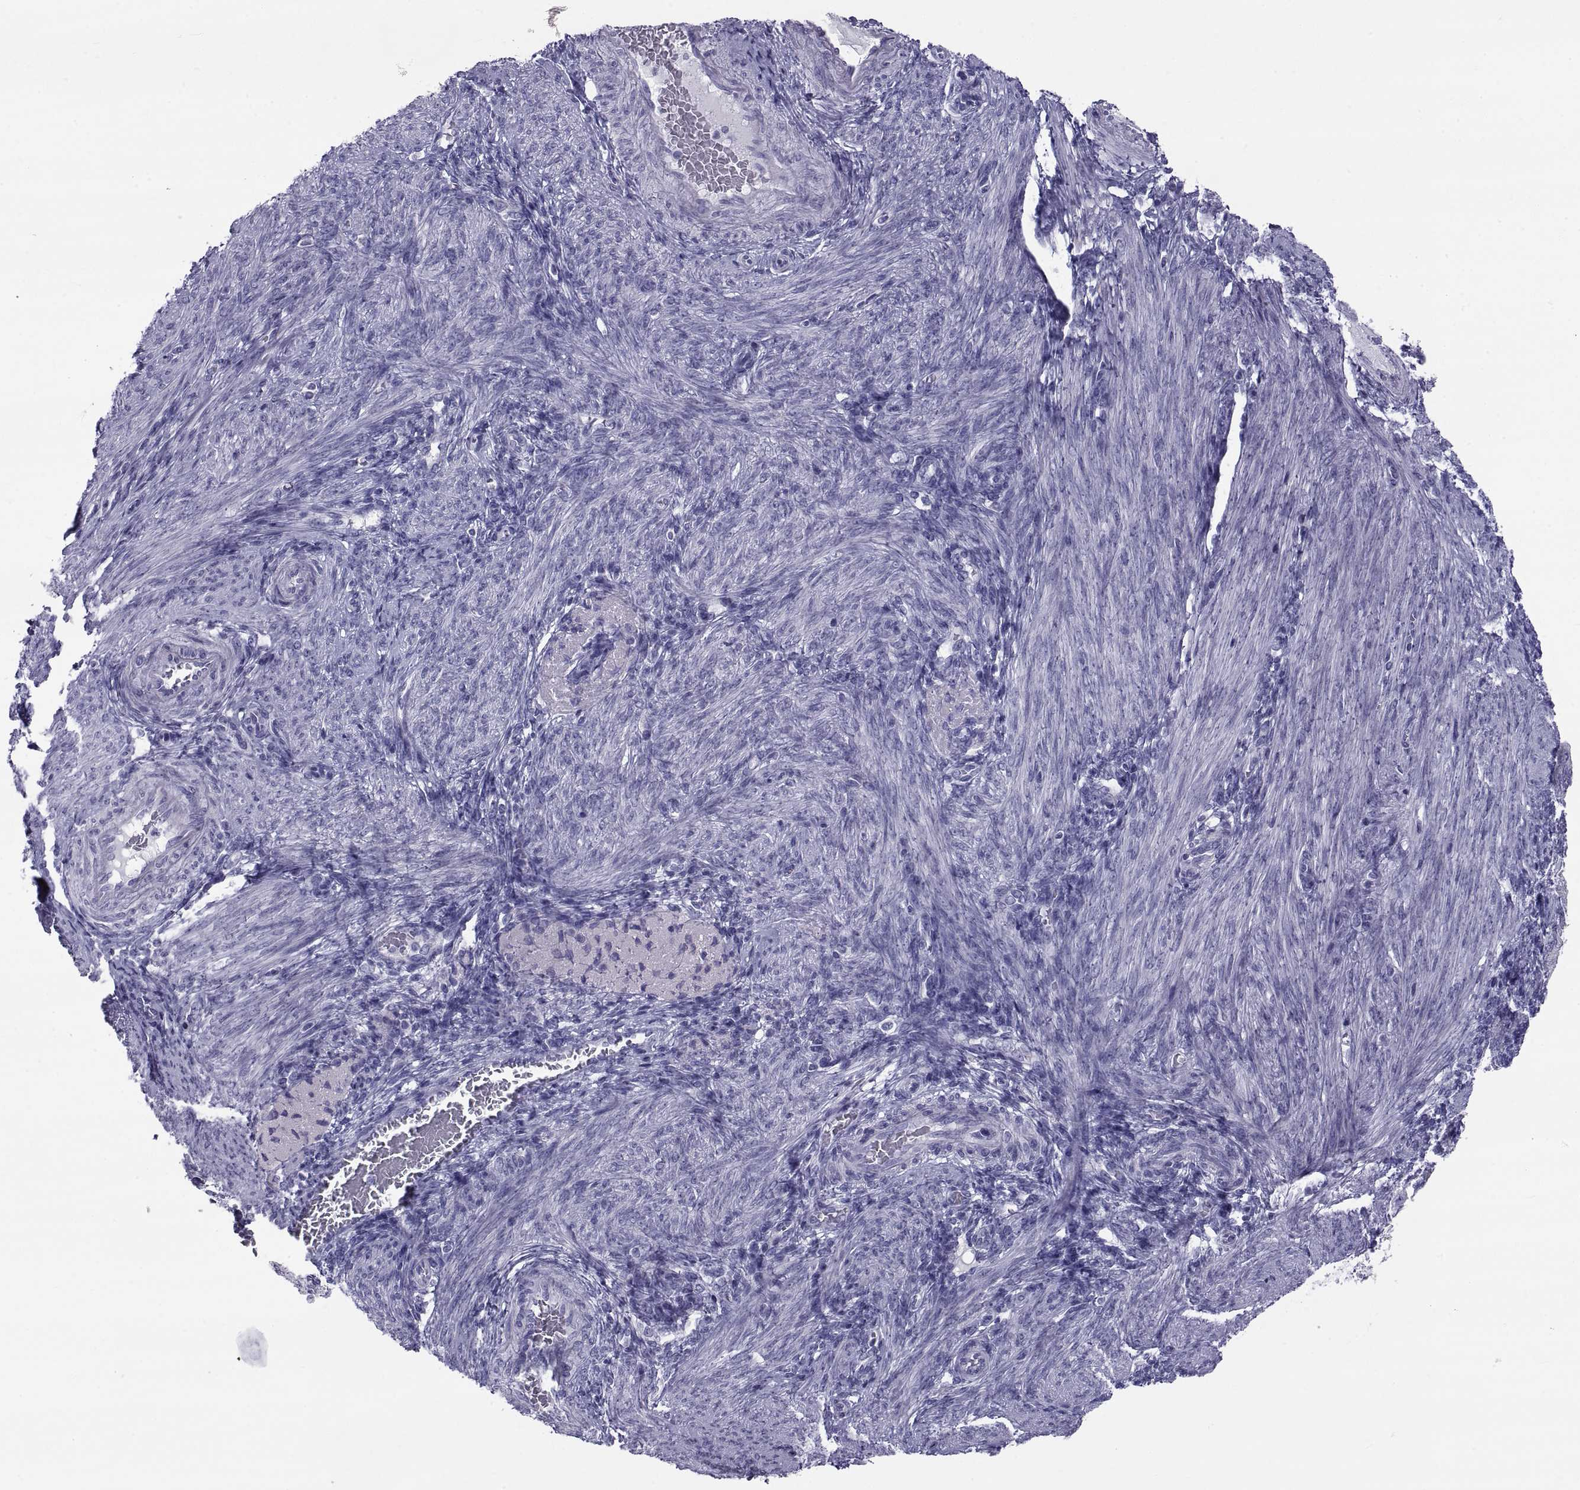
{"staining": {"intensity": "negative", "quantity": "none", "location": "none"}, "tissue": "endometrium", "cell_type": "Cells in endometrial stroma", "image_type": "normal", "snomed": [{"axis": "morphology", "description": "Normal tissue, NOS"}, {"axis": "topography", "description": "Endometrium"}], "caption": "High magnification brightfield microscopy of benign endometrium stained with DAB (3,3'-diaminobenzidine) (brown) and counterstained with hematoxylin (blue): cells in endometrial stroma show no significant positivity.", "gene": "NPTX2", "patient": {"sex": "female", "age": 39}}